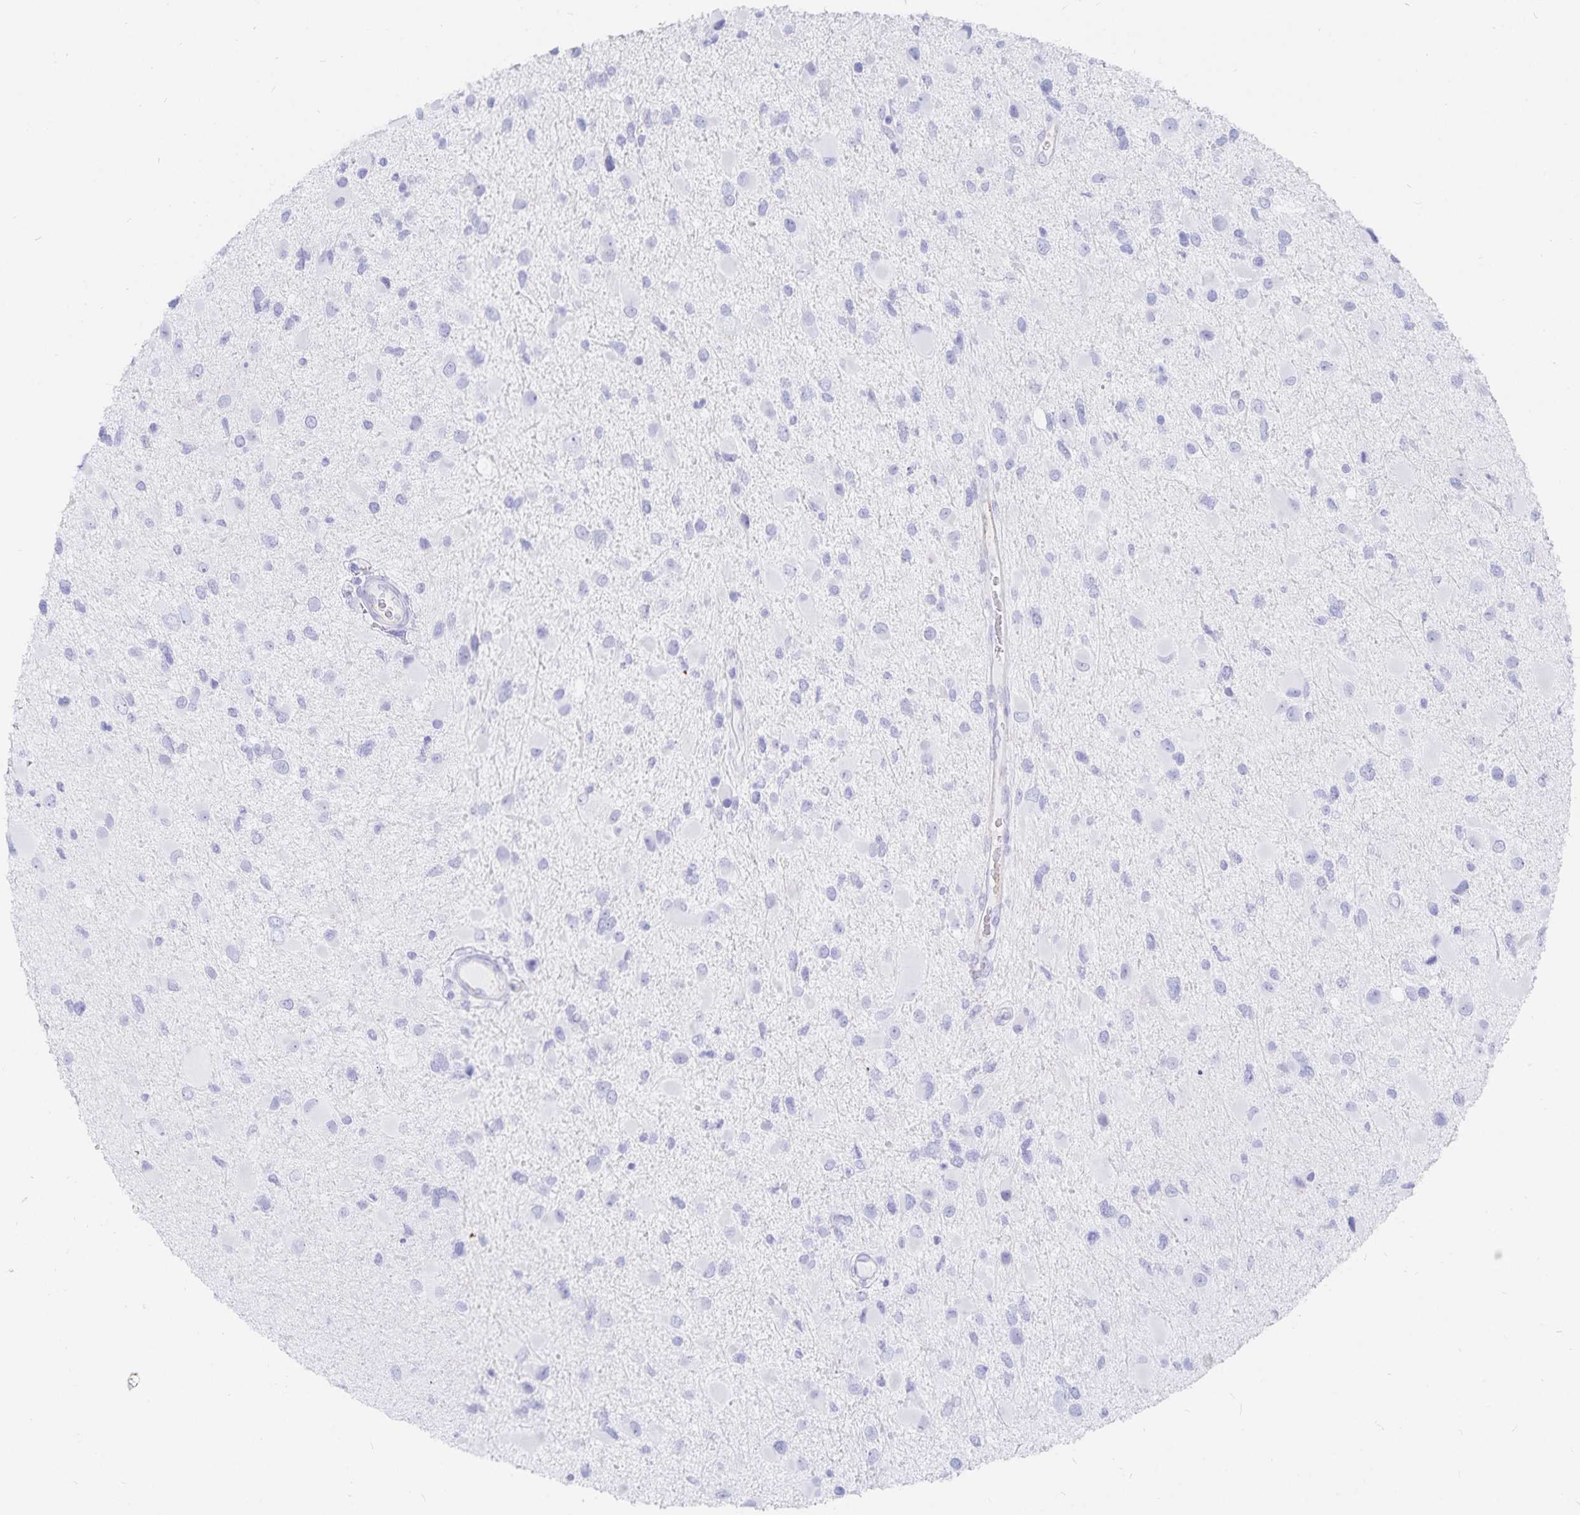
{"staining": {"intensity": "negative", "quantity": "none", "location": "none"}, "tissue": "glioma", "cell_type": "Tumor cells", "image_type": "cancer", "snomed": [{"axis": "morphology", "description": "Glioma, malignant, Low grade"}, {"axis": "topography", "description": "Brain"}], "caption": "This is an immunohistochemistry (IHC) micrograph of glioma. There is no staining in tumor cells.", "gene": "INSL5", "patient": {"sex": "female", "age": 32}}